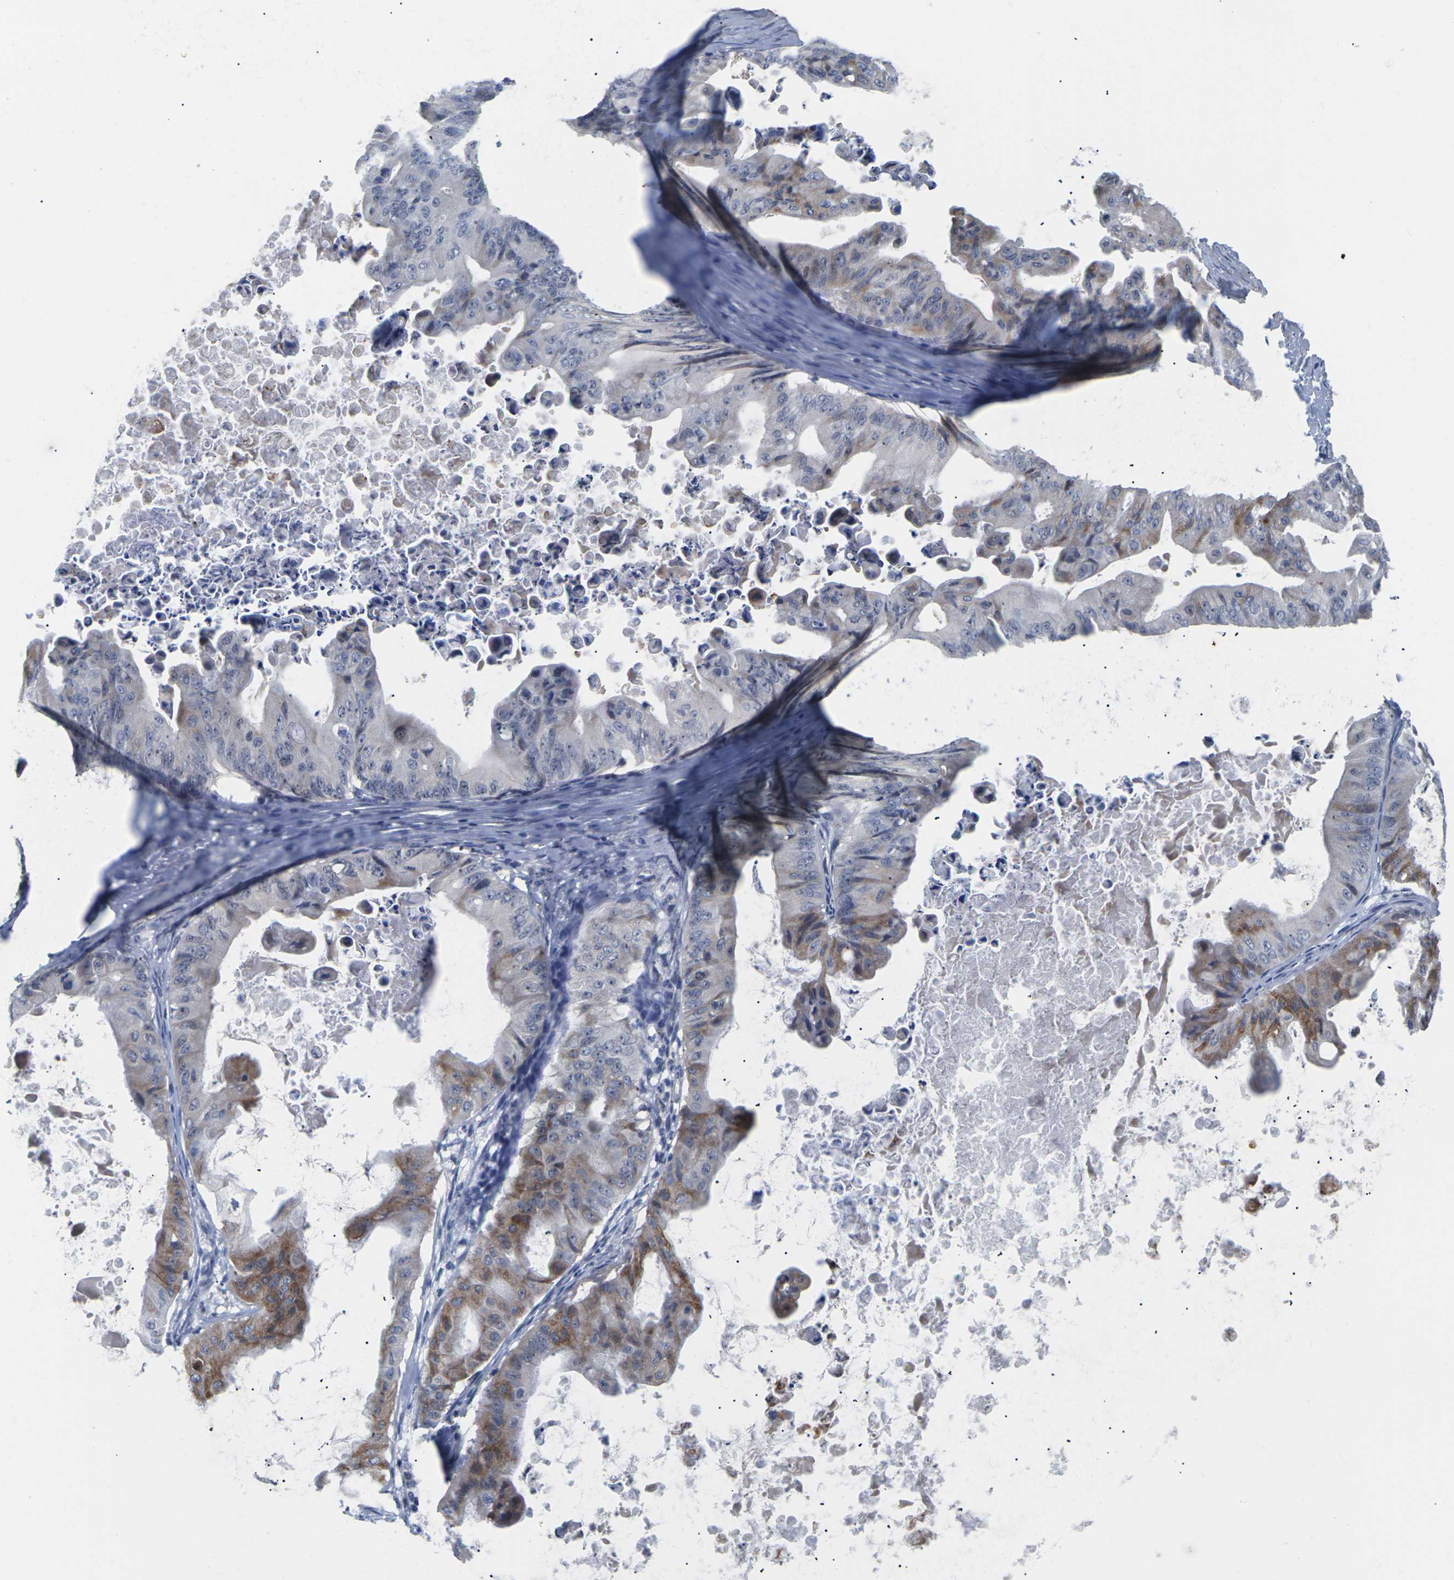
{"staining": {"intensity": "moderate", "quantity": "25%-75%", "location": "cytoplasmic/membranous"}, "tissue": "ovarian cancer", "cell_type": "Tumor cells", "image_type": "cancer", "snomed": [{"axis": "morphology", "description": "Cystadenocarcinoma, mucinous, NOS"}, {"axis": "topography", "description": "Ovary"}], "caption": "Protein staining reveals moderate cytoplasmic/membranous staining in approximately 25%-75% of tumor cells in ovarian cancer (mucinous cystadenocarcinoma). (DAB = brown stain, brightfield microscopy at high magnification).", "gene": "ST6GAL2", "patient": {"sex": "female", "age": 37}}